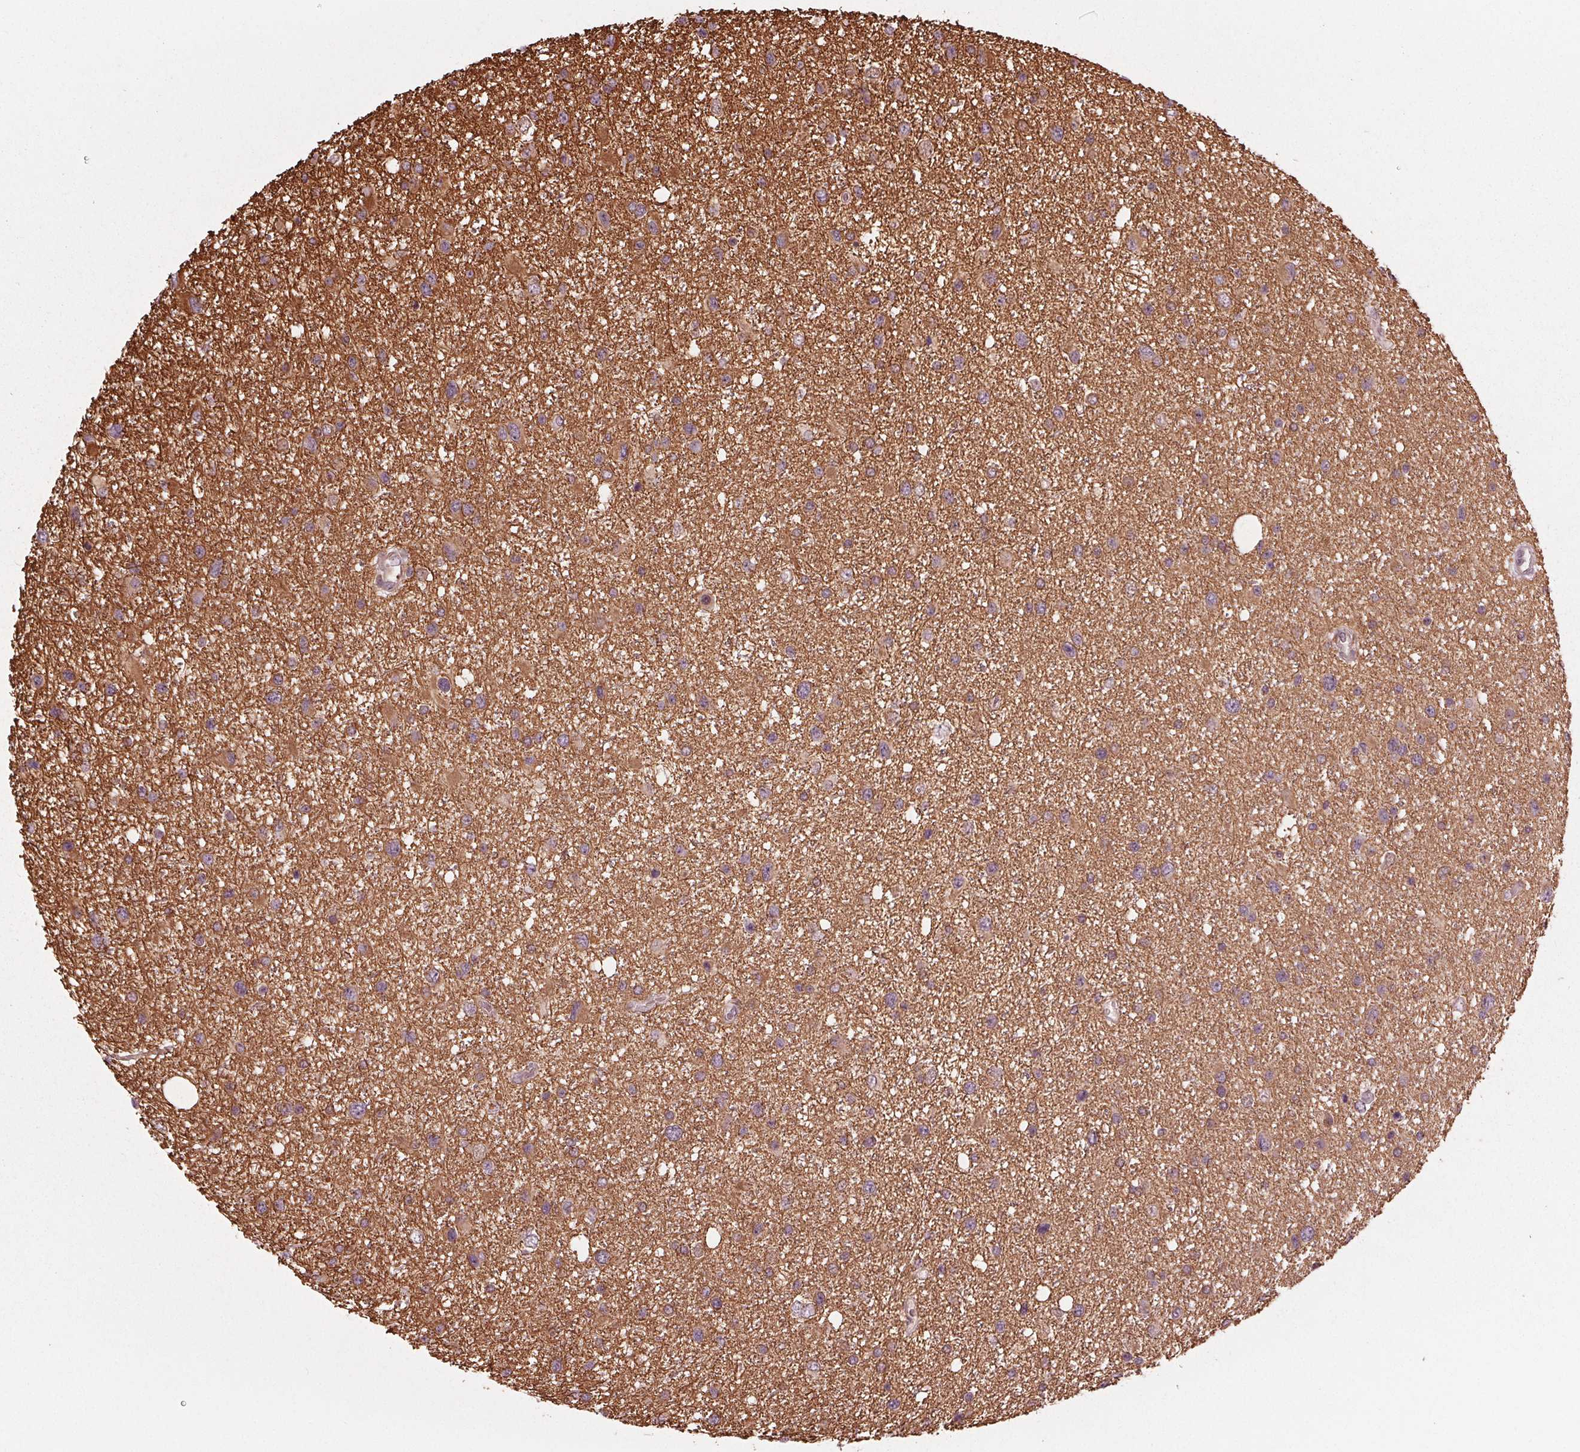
{"staining": {"intensity": "moderate", "quantity": ">75%", "location": "cytoplasmic/membranous"}, "tissue": "glioma", "cell_type": "Tumor cells", "image_type": "cancer", "snomed": [{"axis": "morphology", "description": "Glioma, malignant, Low grade"}, {"axis": "topography", "description": "Brain"}], "caption": "Malignant glioma (low-grade) tissue reveals moderate cytoplasmic/membranous positivity in approximately >75% of tumor cells (Brightfield microscopy of DAB IHC at high magnification).", "gene": "CMIP", "patient": {"sex": "female", "age": 32}}